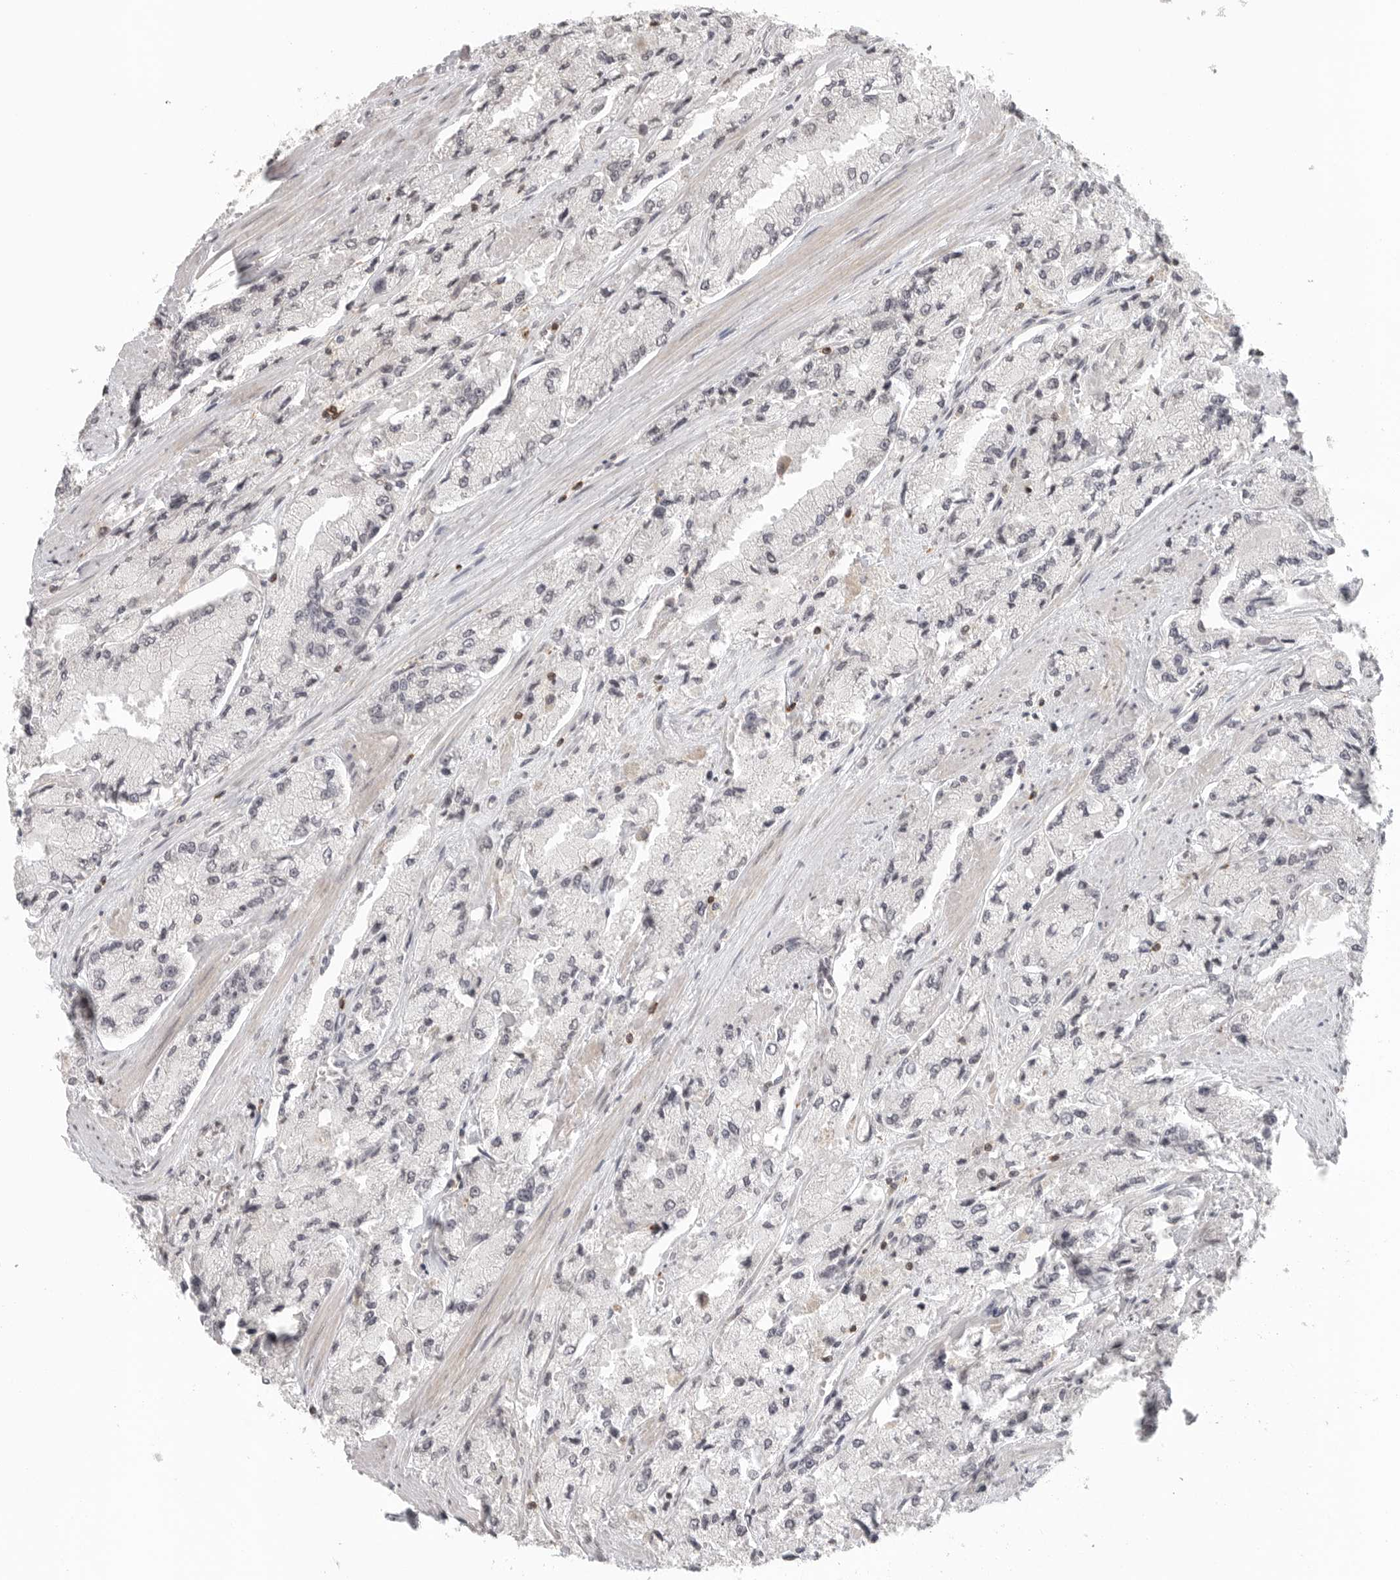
{"staining": {"intensity": "negative", "quantity": "none", "location": "none"}, "tissue": "prostate cancer", "cell_type": "Tumor cells", "image_type": "cancer", "snomed": [{"axis": "morphology", "description": "Adenocarcinoma, High grade"}, {"axis": "topography", "description": "Prostate"}], "caption": "The histopathology image shows no staining of tumor cells in prostate cancer (high-grade adenocarcinoma). (DAB IHC visualized using brightfield microscopy, high magnification).", "gene": "SH3KBP1", "patient": {"sex": "male", "age": 58}}